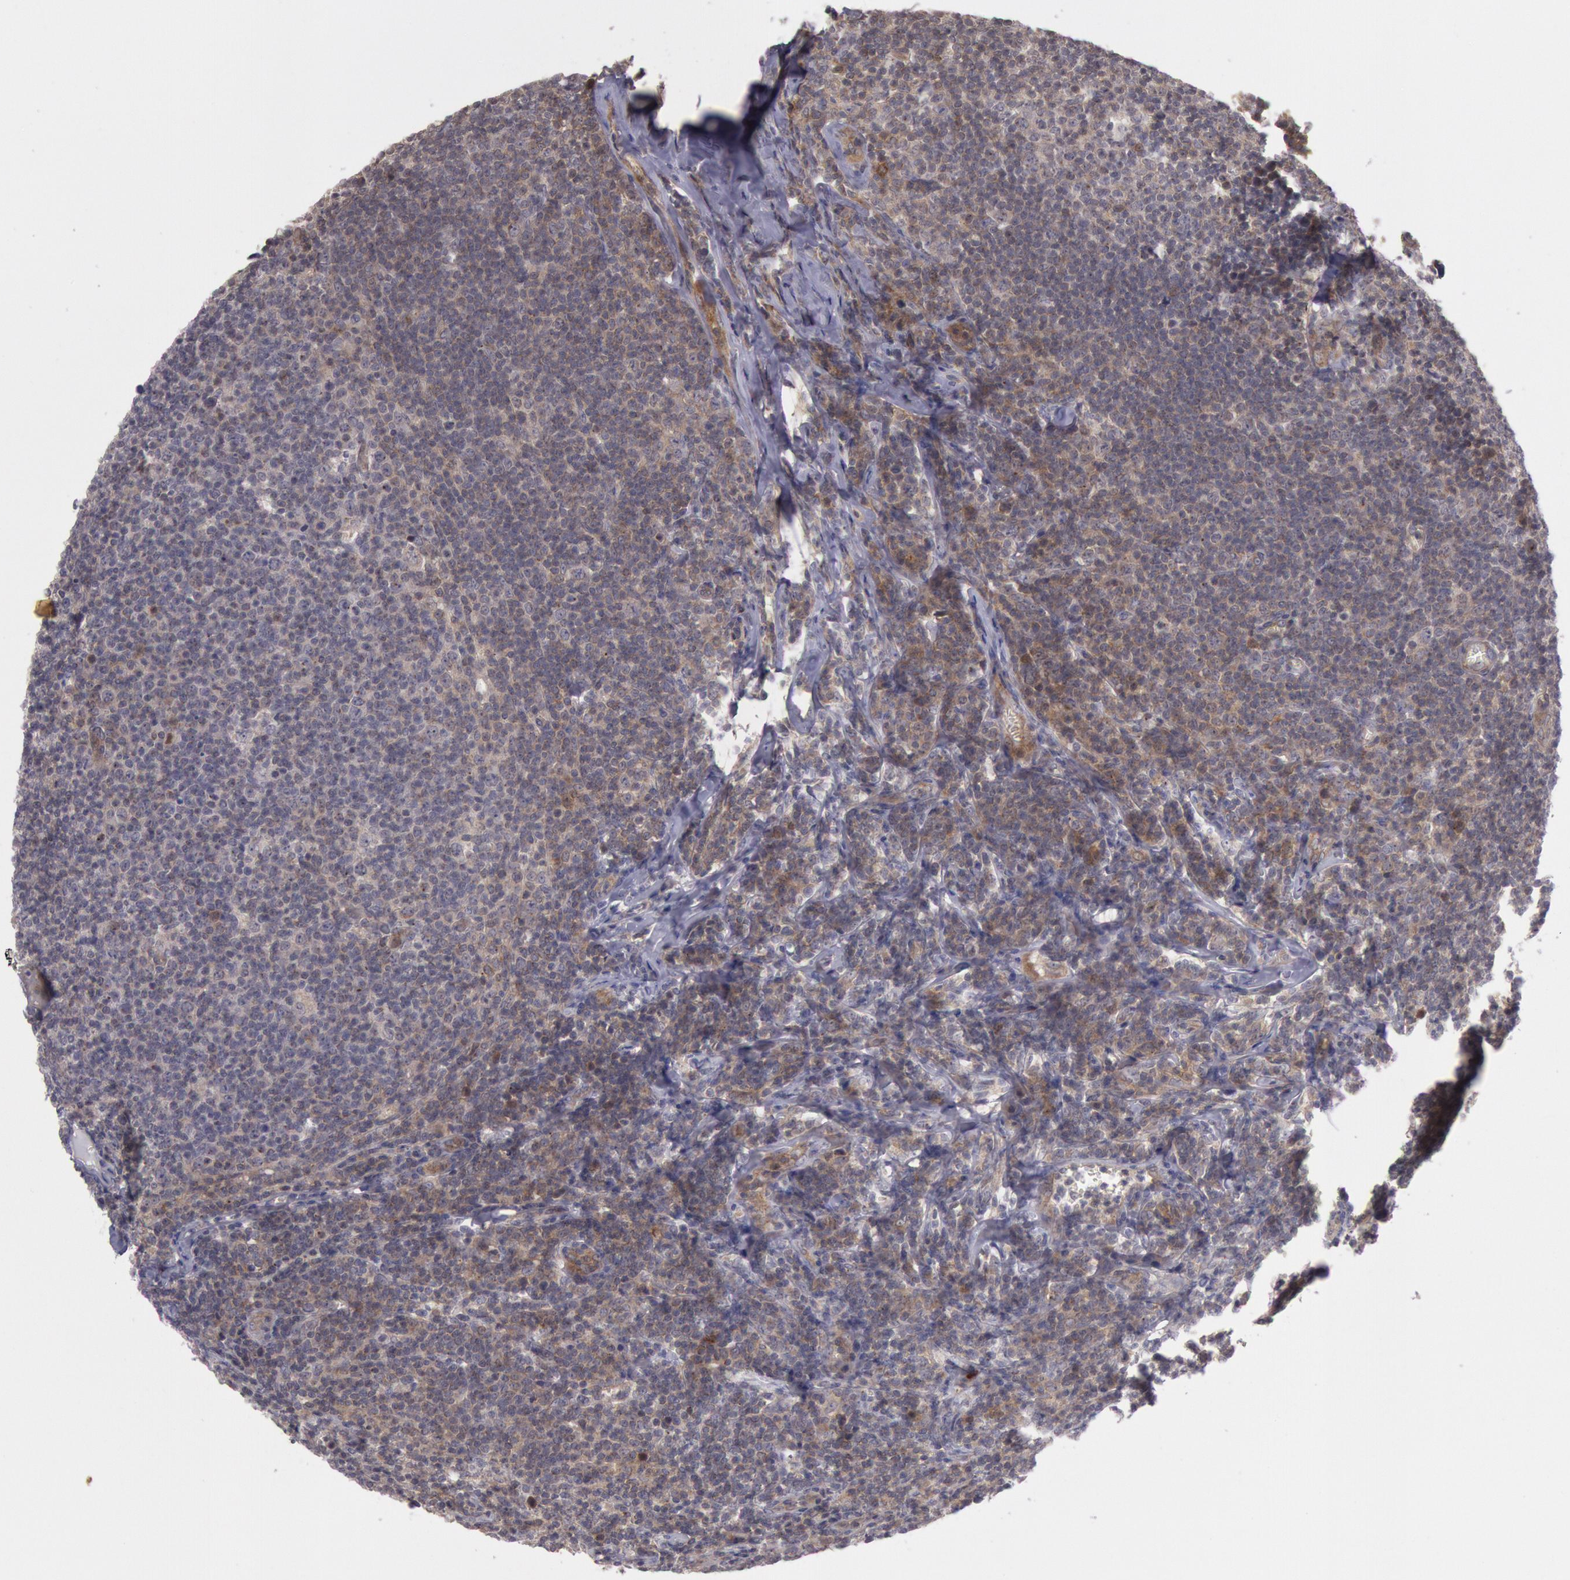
{"staining": {"intensity": "moderate", "quantity": ">75%", "location": "cytoplasmic/membranous"}, "tissue": "lymphoma", "cell_type": "Tumor cells", "image_type": "cancer", "snomed": [{"axis": "morphology", "description": "Malignant lymphoma, non-Hodgkin's type, Low grade"}, {"axis": "topography", "description": "Lymph node"}], "caption": "Moderate cytoplasmic/membranous positivity is appreciated in about >75% of tumor cells in low-grade malignant lymphoma, non-Hodgkin's type.", "gene": "TRIB2", "patient": {"sex": "male", "age": 74}}